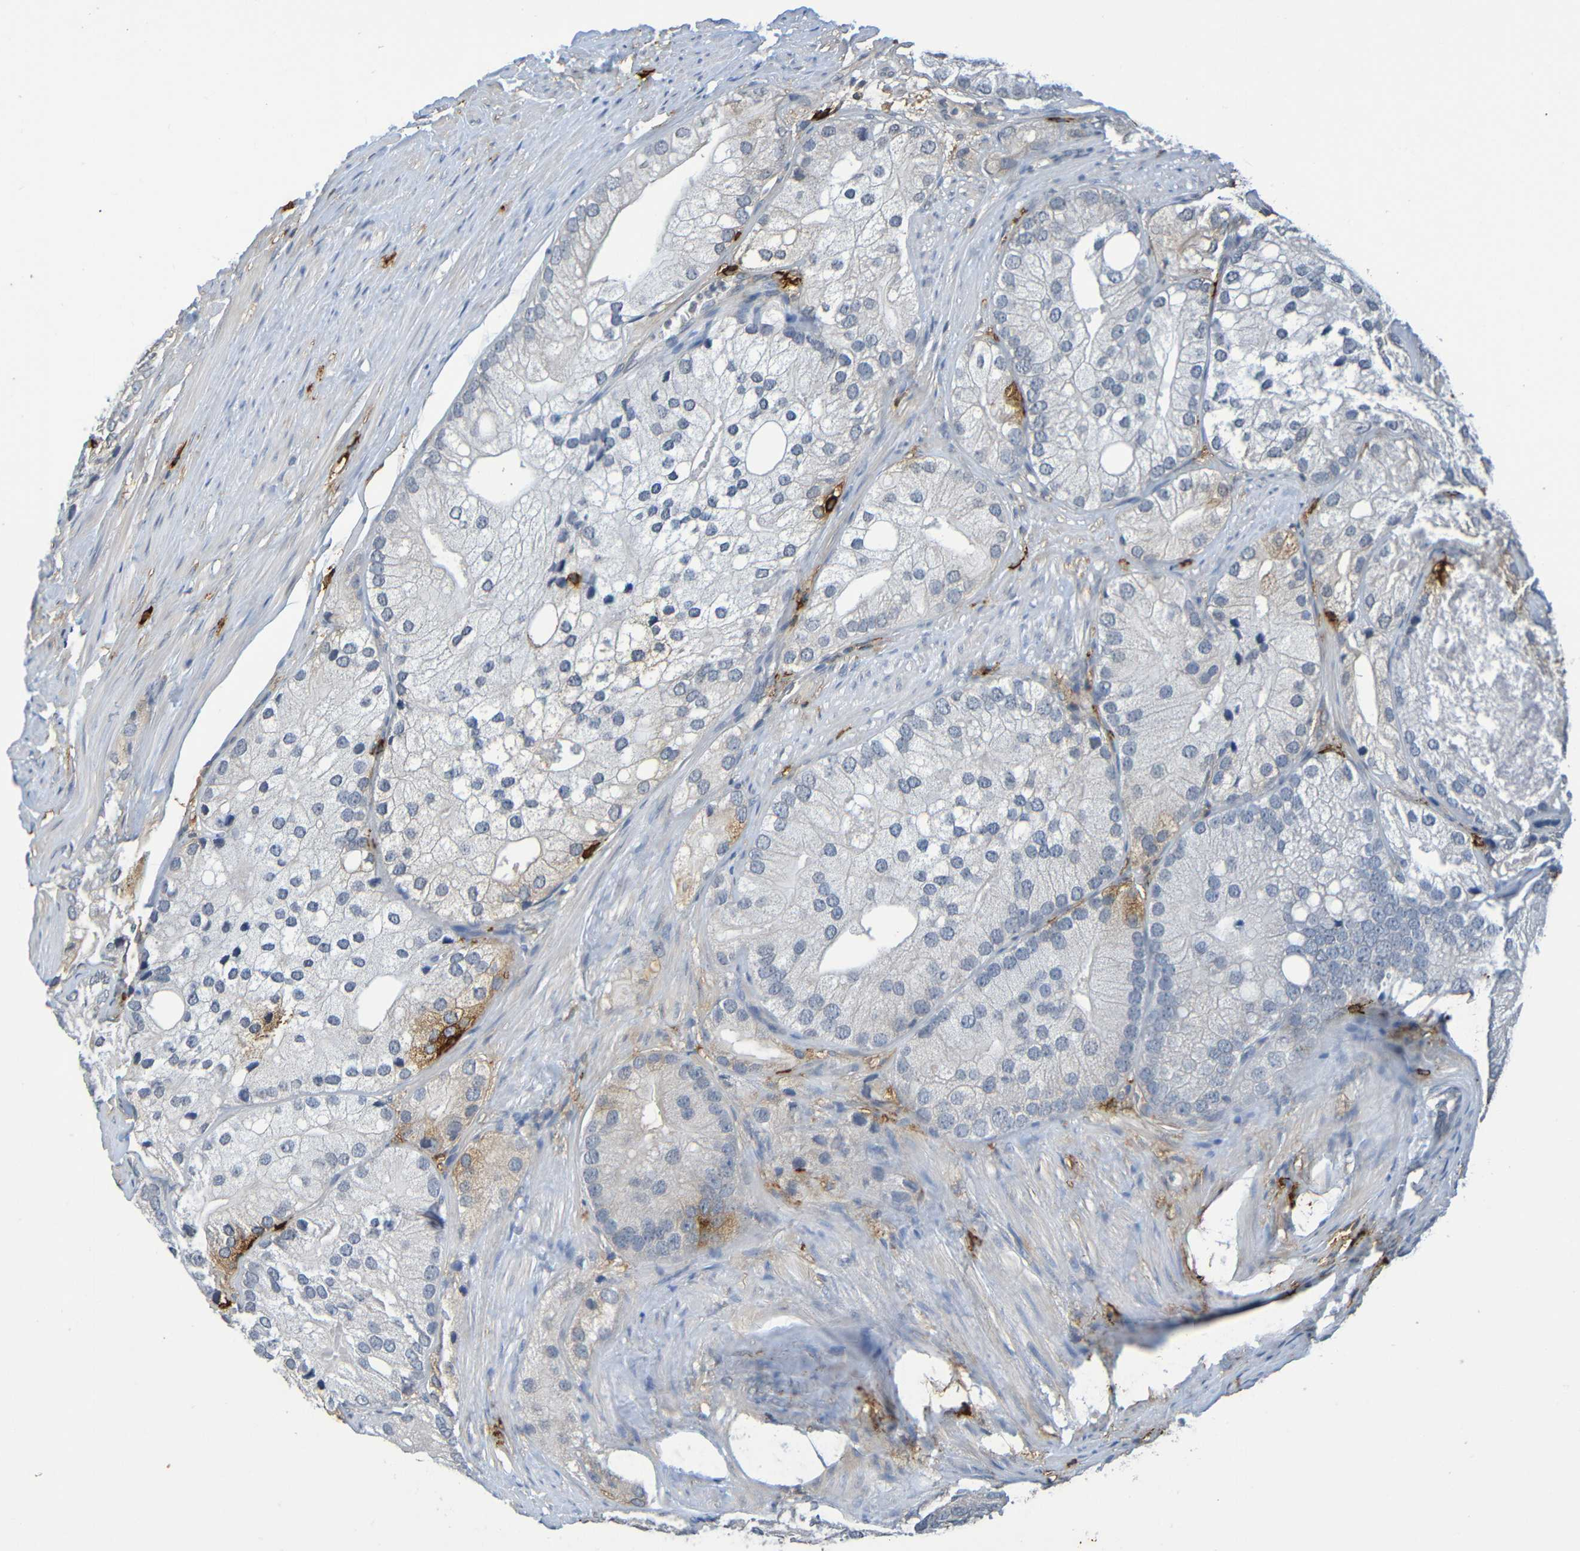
{"staining": {"intensity": "negative", "quantity": "none", "location": "none"}, "tissue": "prostate cancer", "cell_type": "Tumor cells", "image_type": "cancer", "snomed": [{"axis": "morphology", "description": "Adenocarcinoma, Low grade"}, {"axis": "topography", "description": "Prostate"}], "caption": "Prostate low-grade adenocarcinoma was stained to show a protein in brown. There is no significant staining in tumor cells.", "gene": "C3AR1", "patient": {"sex": "male", "age": 69}}